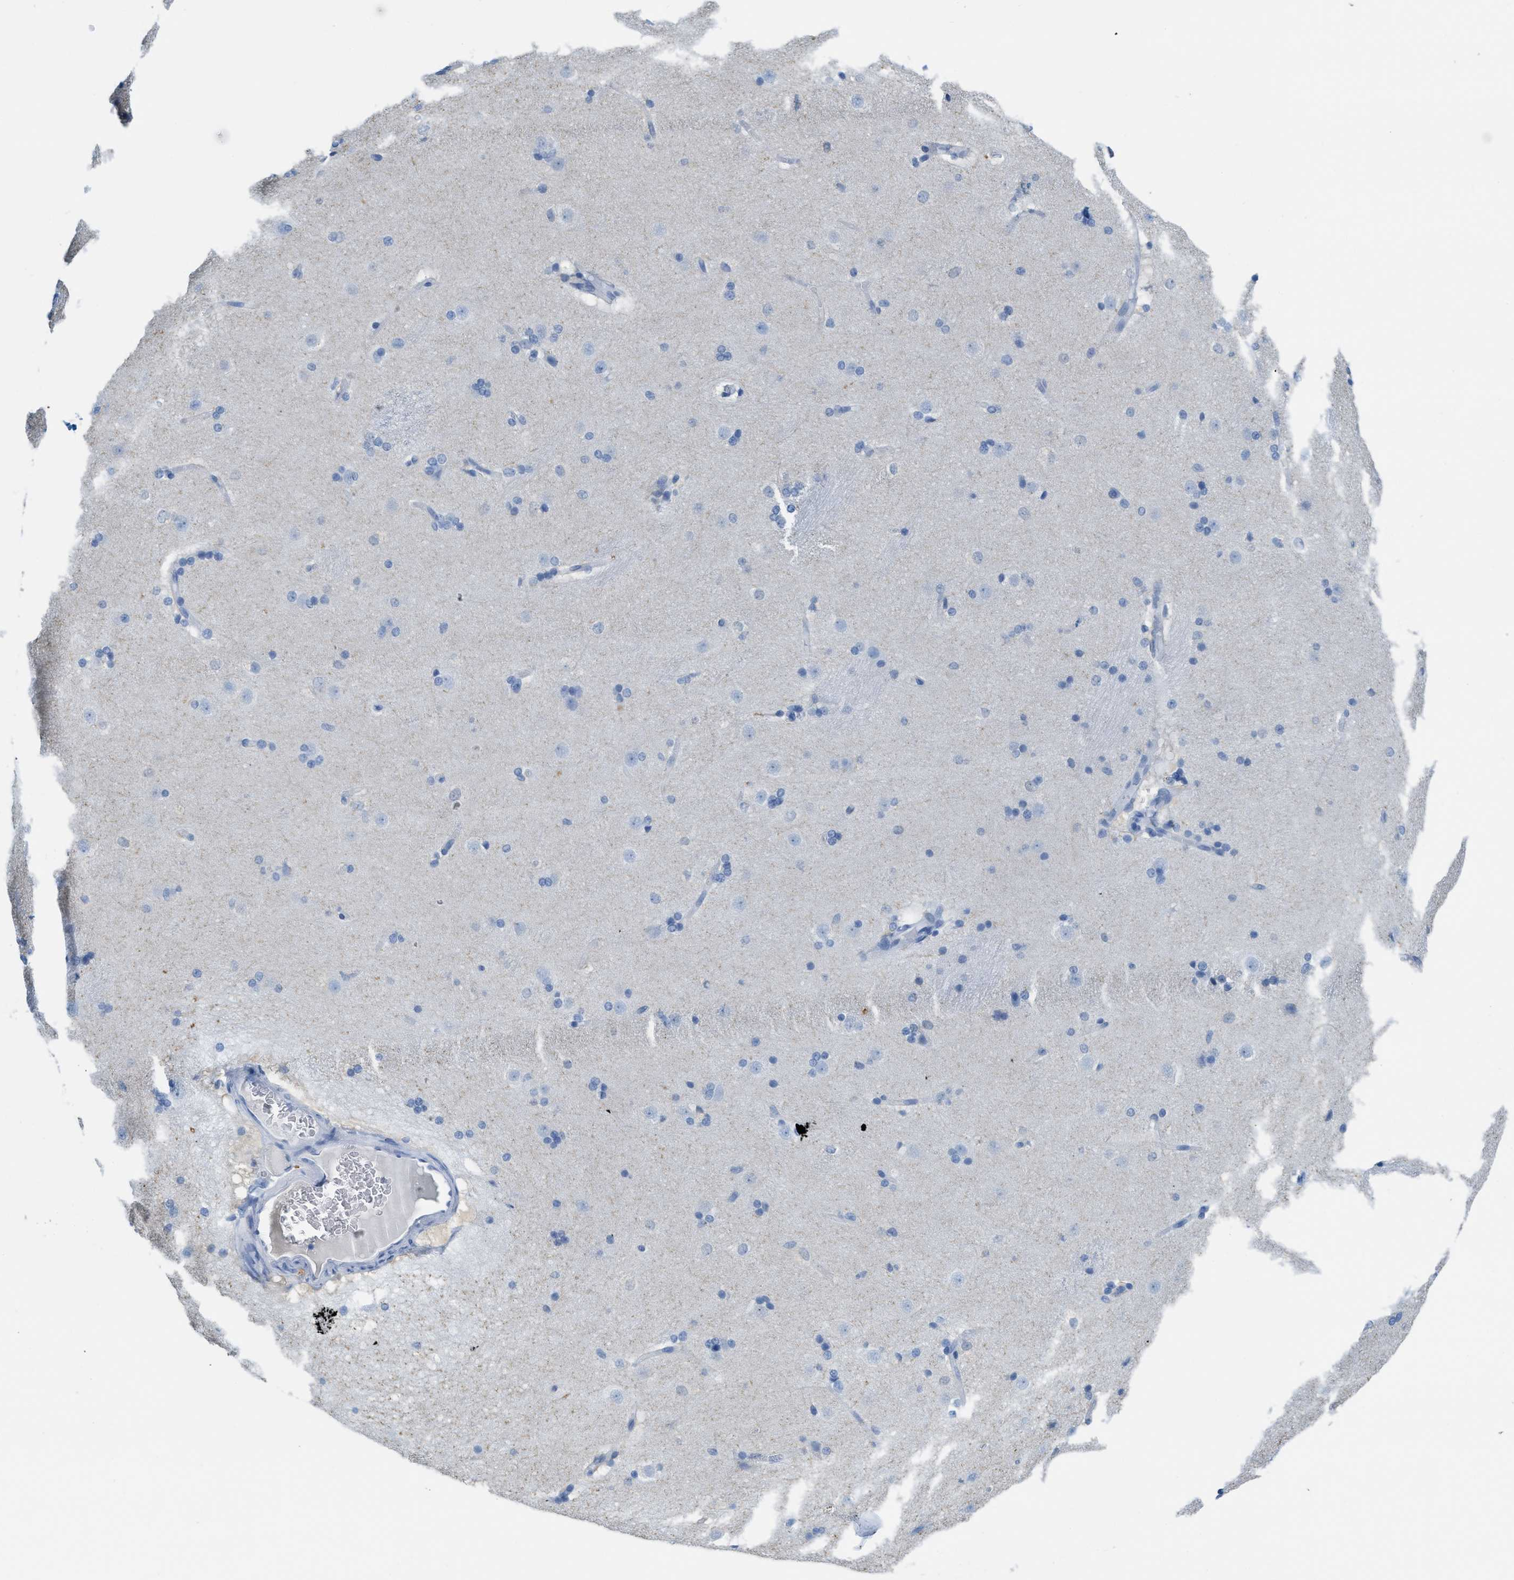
{"staining": {"intensity": "negative", "quantity": "none", "location": "none"}, "tissue": "caudate", "cell_type": "Glial cells", "image_type": "normal", "snomed": [{"axis": "morphology", "description": "Normal tissue, NOS"}, {"axis": "topography", "description": "Lateral ventricle wall"}], "caption": "Immunohistochemistry image of unremarkable caudate: human caudate stained with DAB reveals no significant protein positivity in glial cells. (Stains: DAB (3,3'-diaminobenzidine) immunohistochemistry with hematoxylin counter stain, Microscopy: brightfield microscopy at high magnification).", "gene": "ASGR1", "patient": {"sex": "female", "age": 19}}